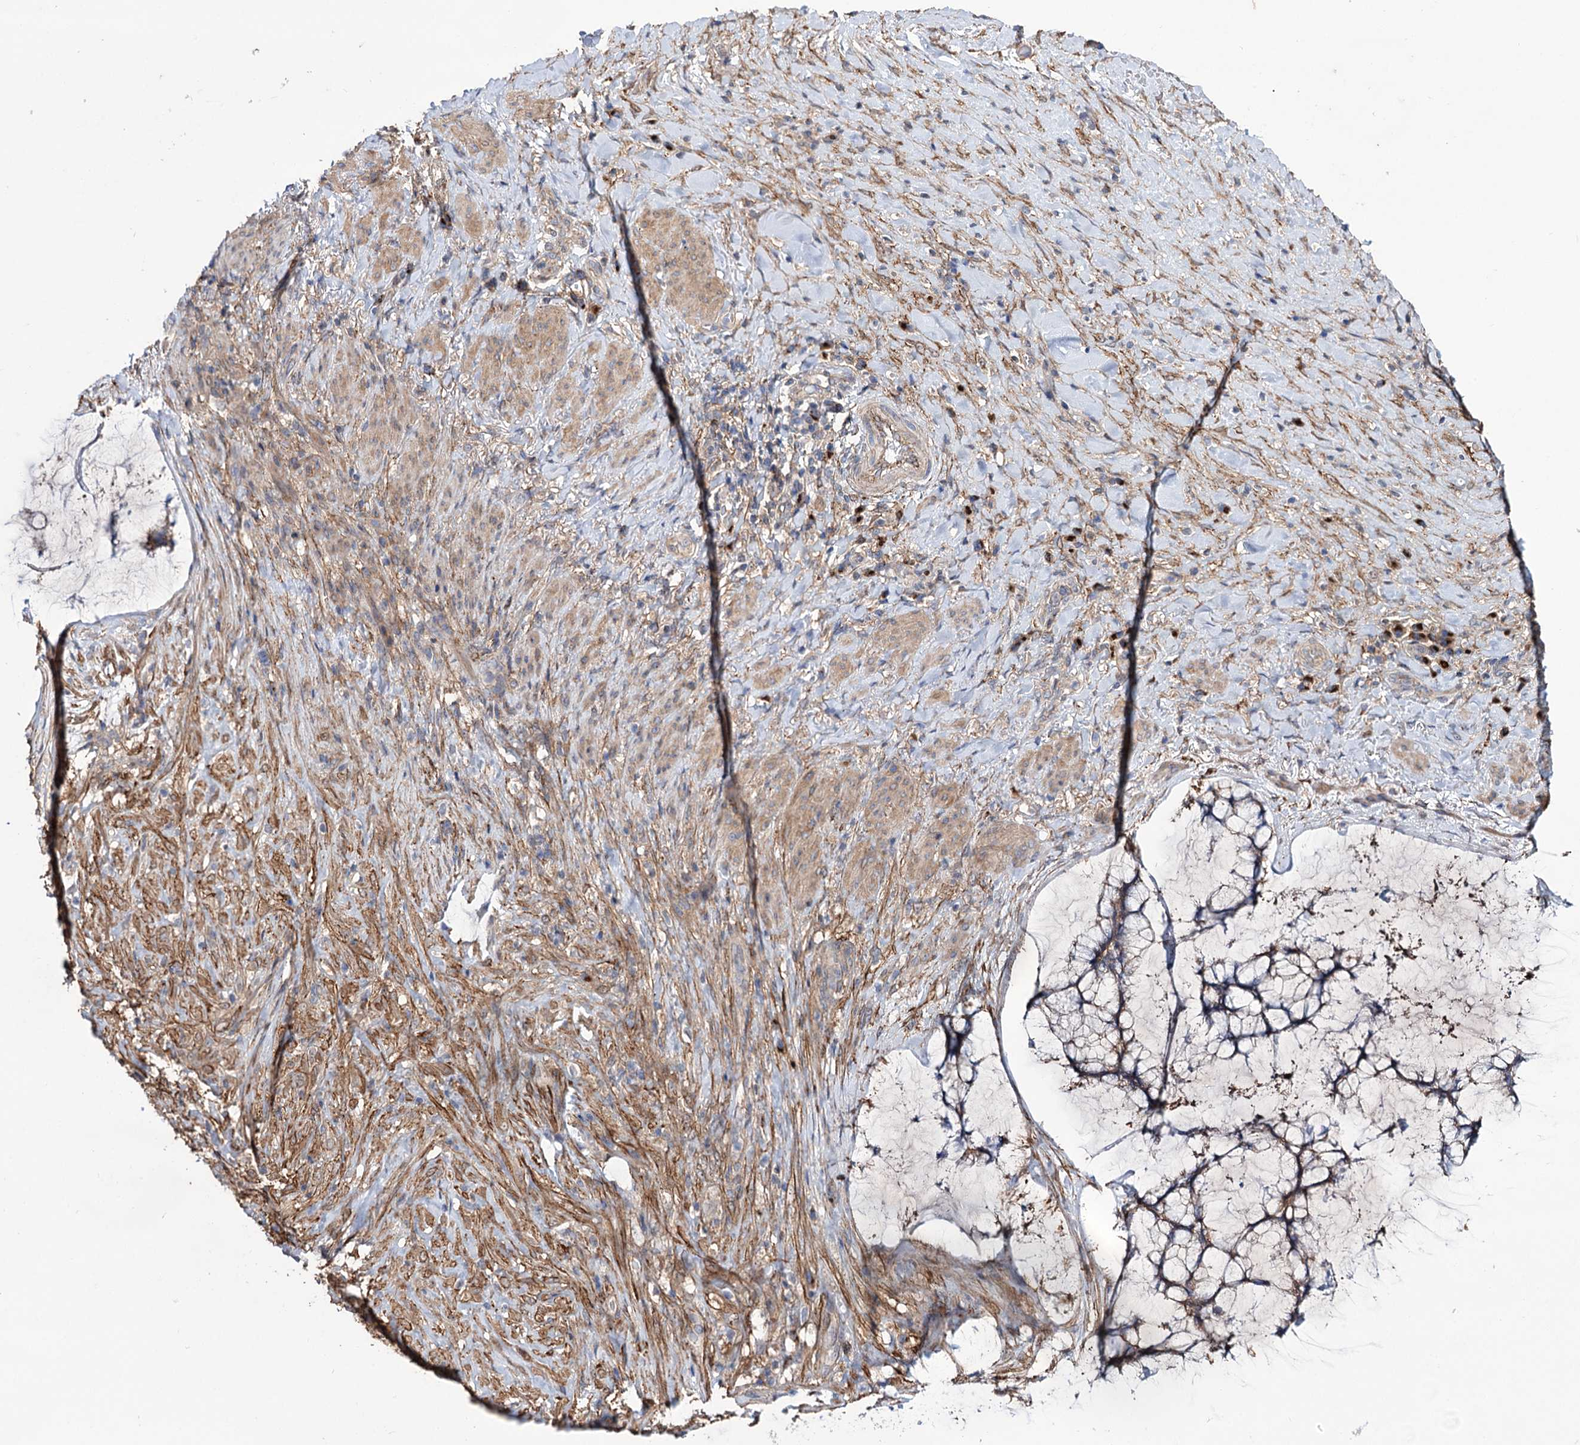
{"staining": {"intensity": "weak", "quantity": "<25%", "location": "cytoplasmic/membranous"}, "tissue": "ovarian cancer", "cell_type": "Tumor cells", "image_type": "cancer", "snomed": [{"axis": "morphology", "description": "Cystadenocarcinoma, mucinous, NOS"}, {"axis": "topography", "description": "Ovary"}], "caption": "Ovarian cancer was stained to show a protein in brown. There is no significant expression in tumor cells. (DAB (3,3'-diaminobenzidine) IHC, high magnification).", "gene": "SEC24A", "patient": {"sex": "female", "age": 42}}